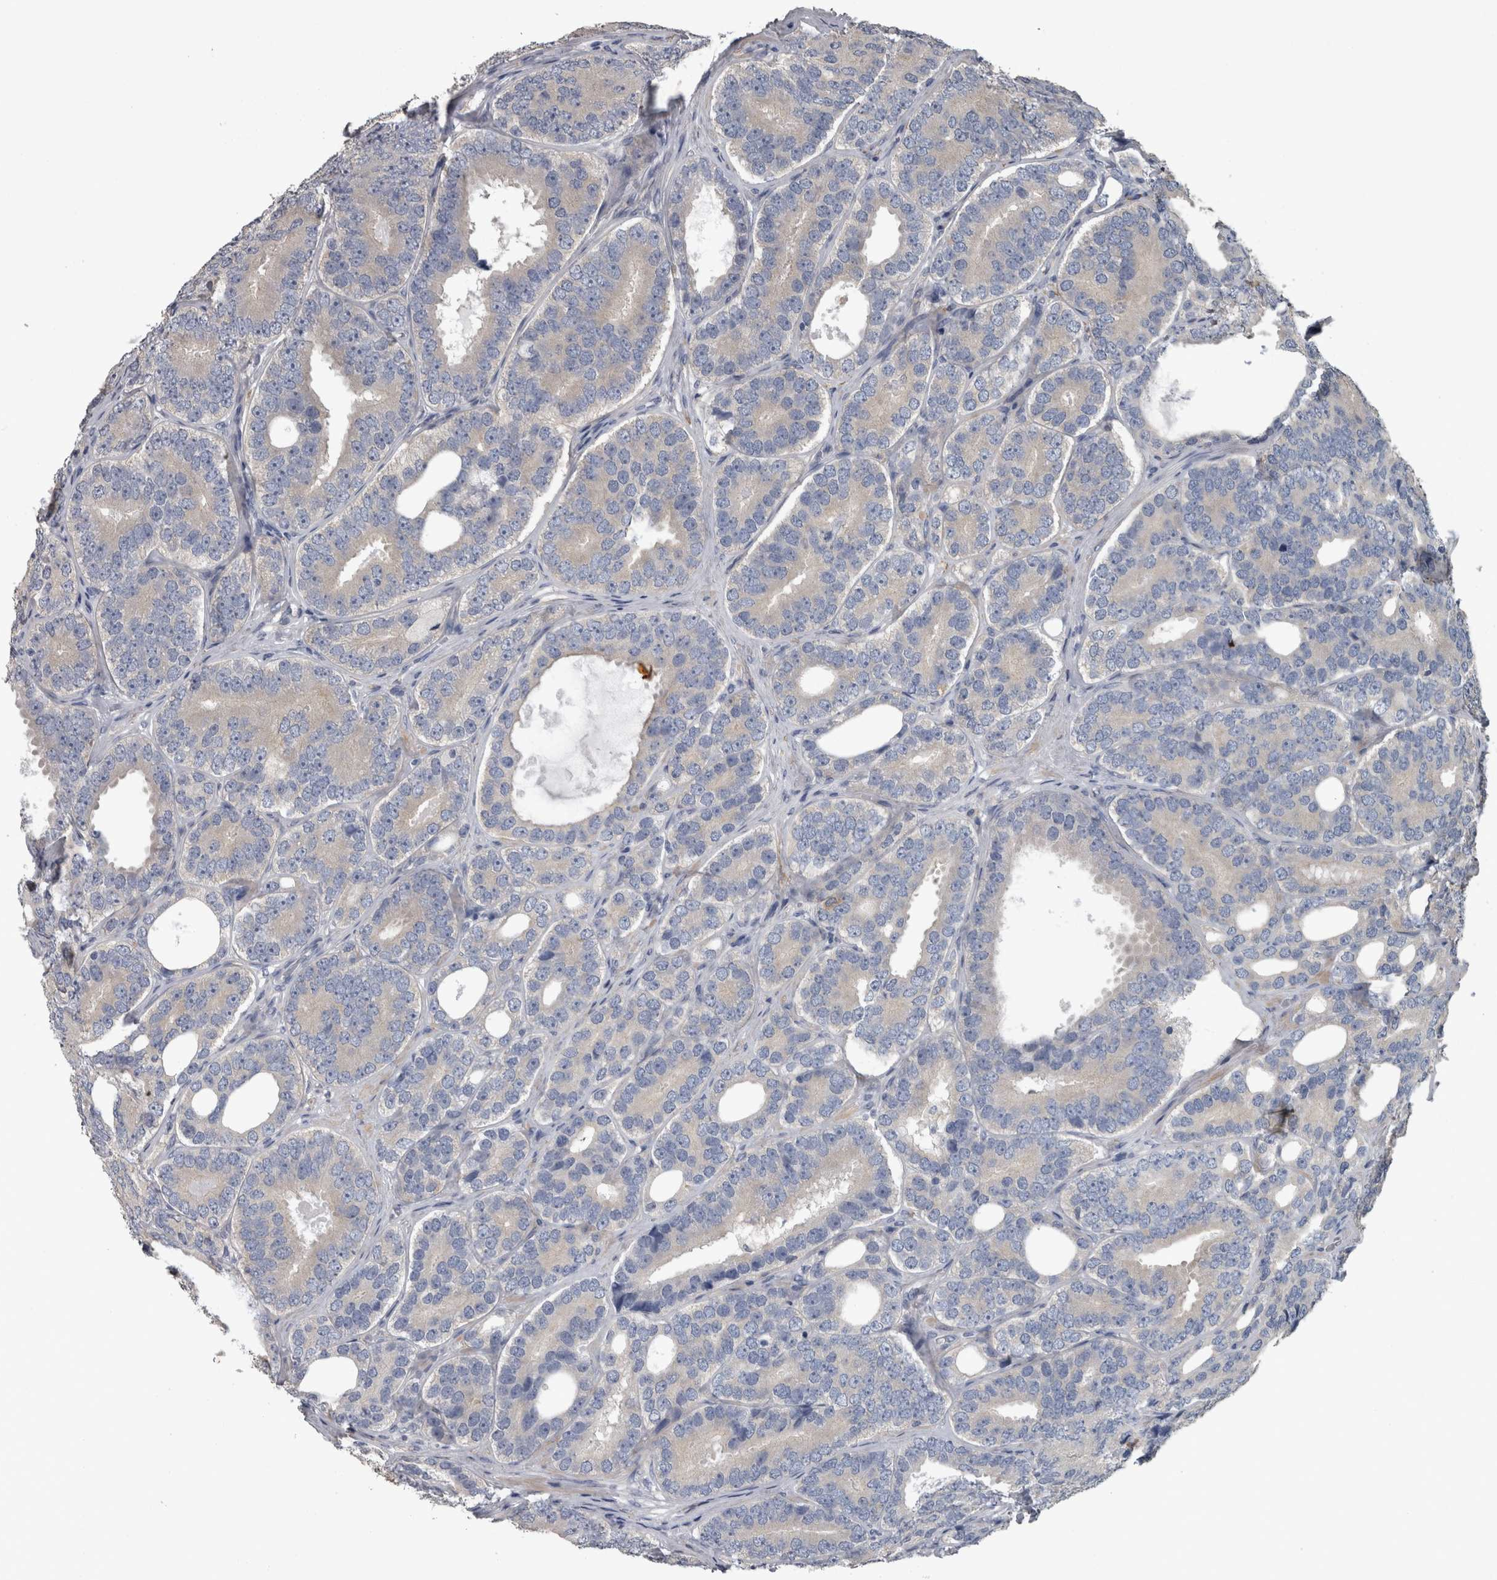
{"staining": {"intensity": "weak", "quantity": "<25%", "location": "cytoplasmic/membranous"}, "tissue": "prostate cancer", "cell_type": "Tumor cells", "image_type": "cancer", "snomed": [{"axis": "morphology", "description": "Adenocarcinoma, High grade"}, {"axis": "topography", "description": "Prostate"}], "caption": "Tumor cells show no significant protein expression in prostate high-grade adenocarcinoma. The staining was performed using DAB to visualize the protein expression in brown, while the nuclei were stained in blue with hematoxylin (Magnification: 20x).", "gene": "EFEMP2", "patient": {"sex": "male", "age": 56}}